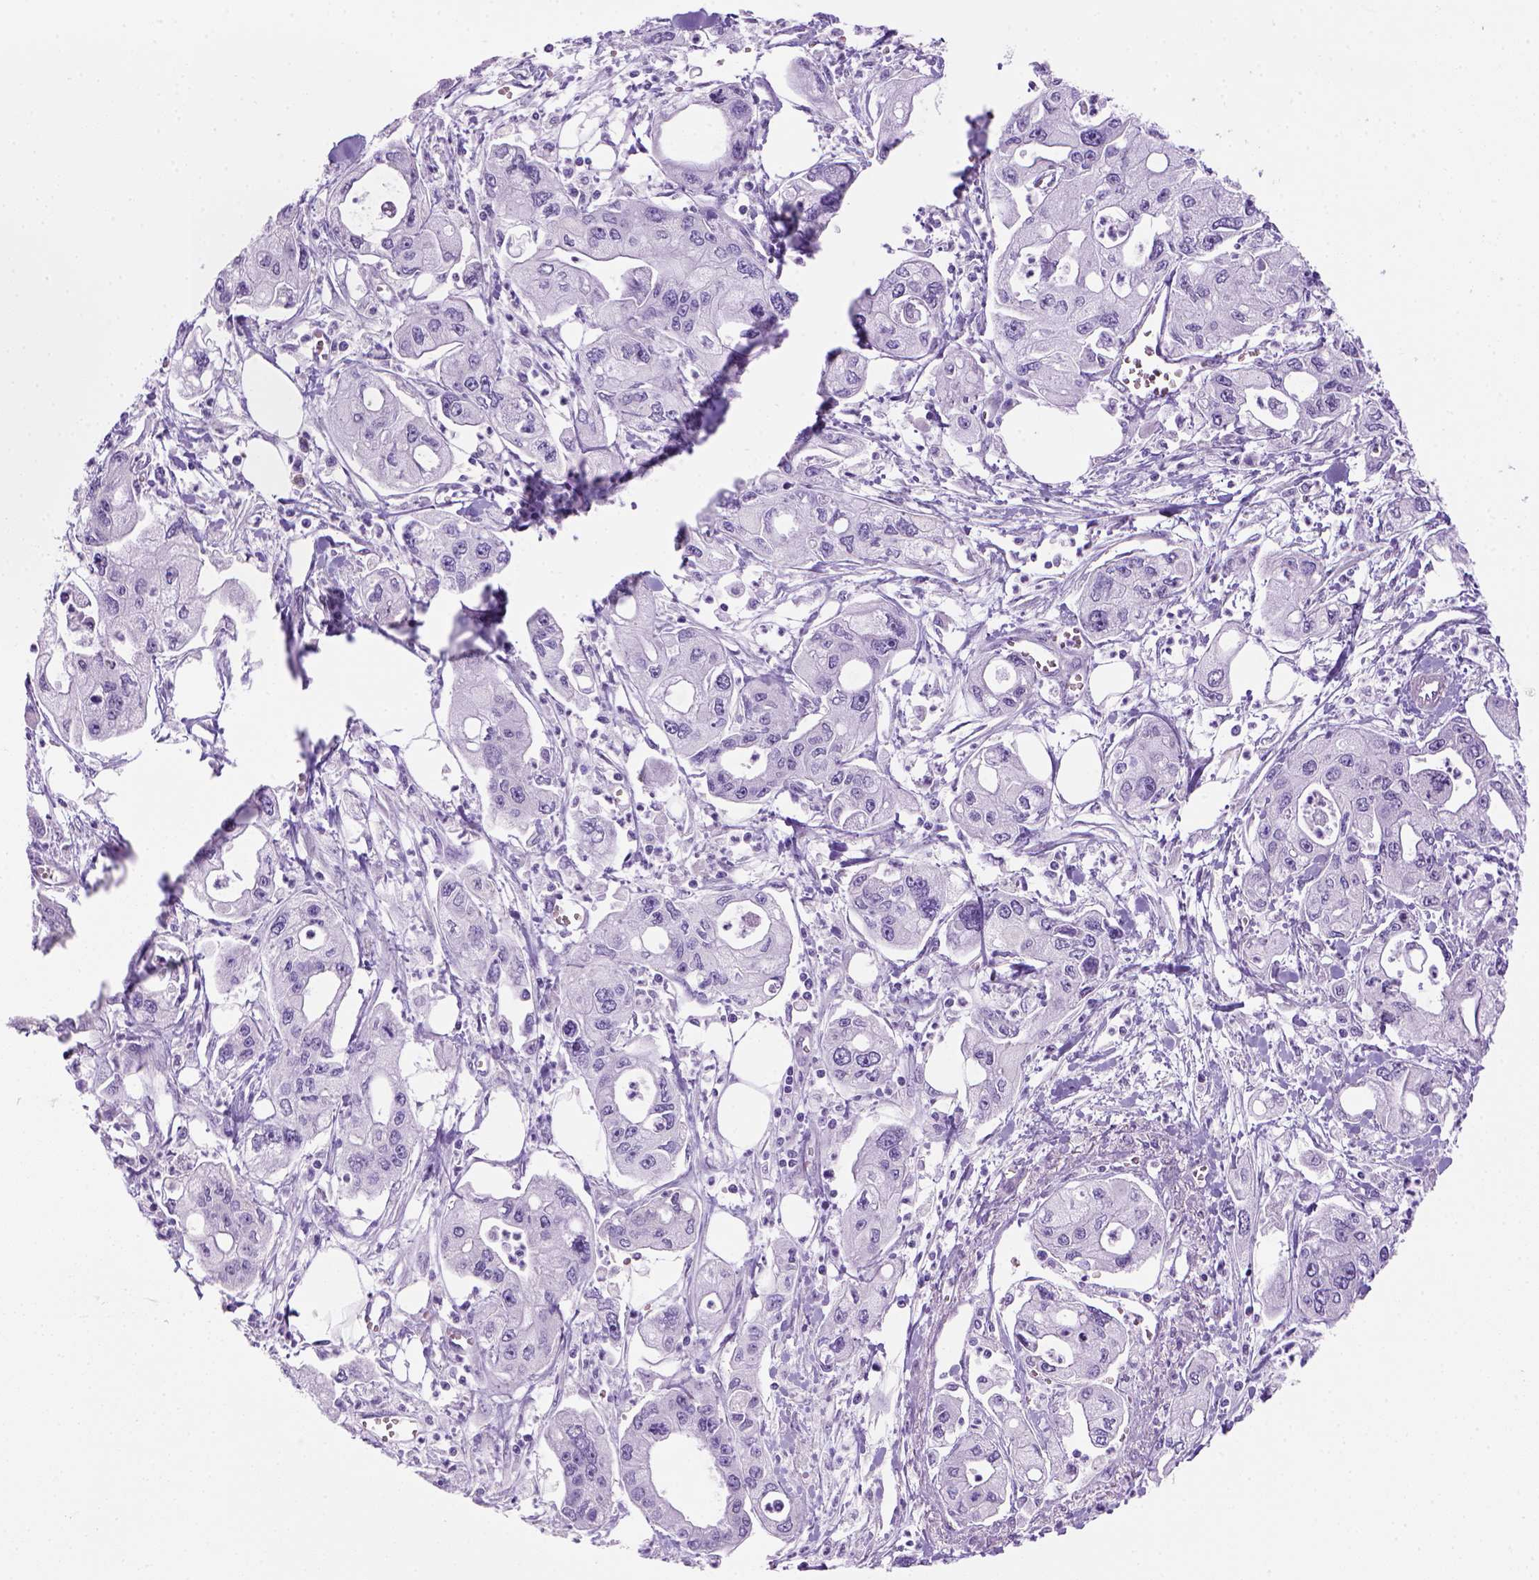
{"staining": {"intensity": "negative", "quantity": "none", "location": "none"}, "tissue": "pancreatic cancer", "cell_type": "Tumor cells", "image_type": "cancer", "snomed": [{"axis": "morphology", "description": "Adenocarcinoma, NOS"}, {"axis": "topography", "description": "Pancreas"}], "caption": "Immunohistochemical staining of pancreatic cancer shows no significant staining in tumor cells.", "gene": "ARHGEF33", "patient": {"sex": "male", "age": 70}}